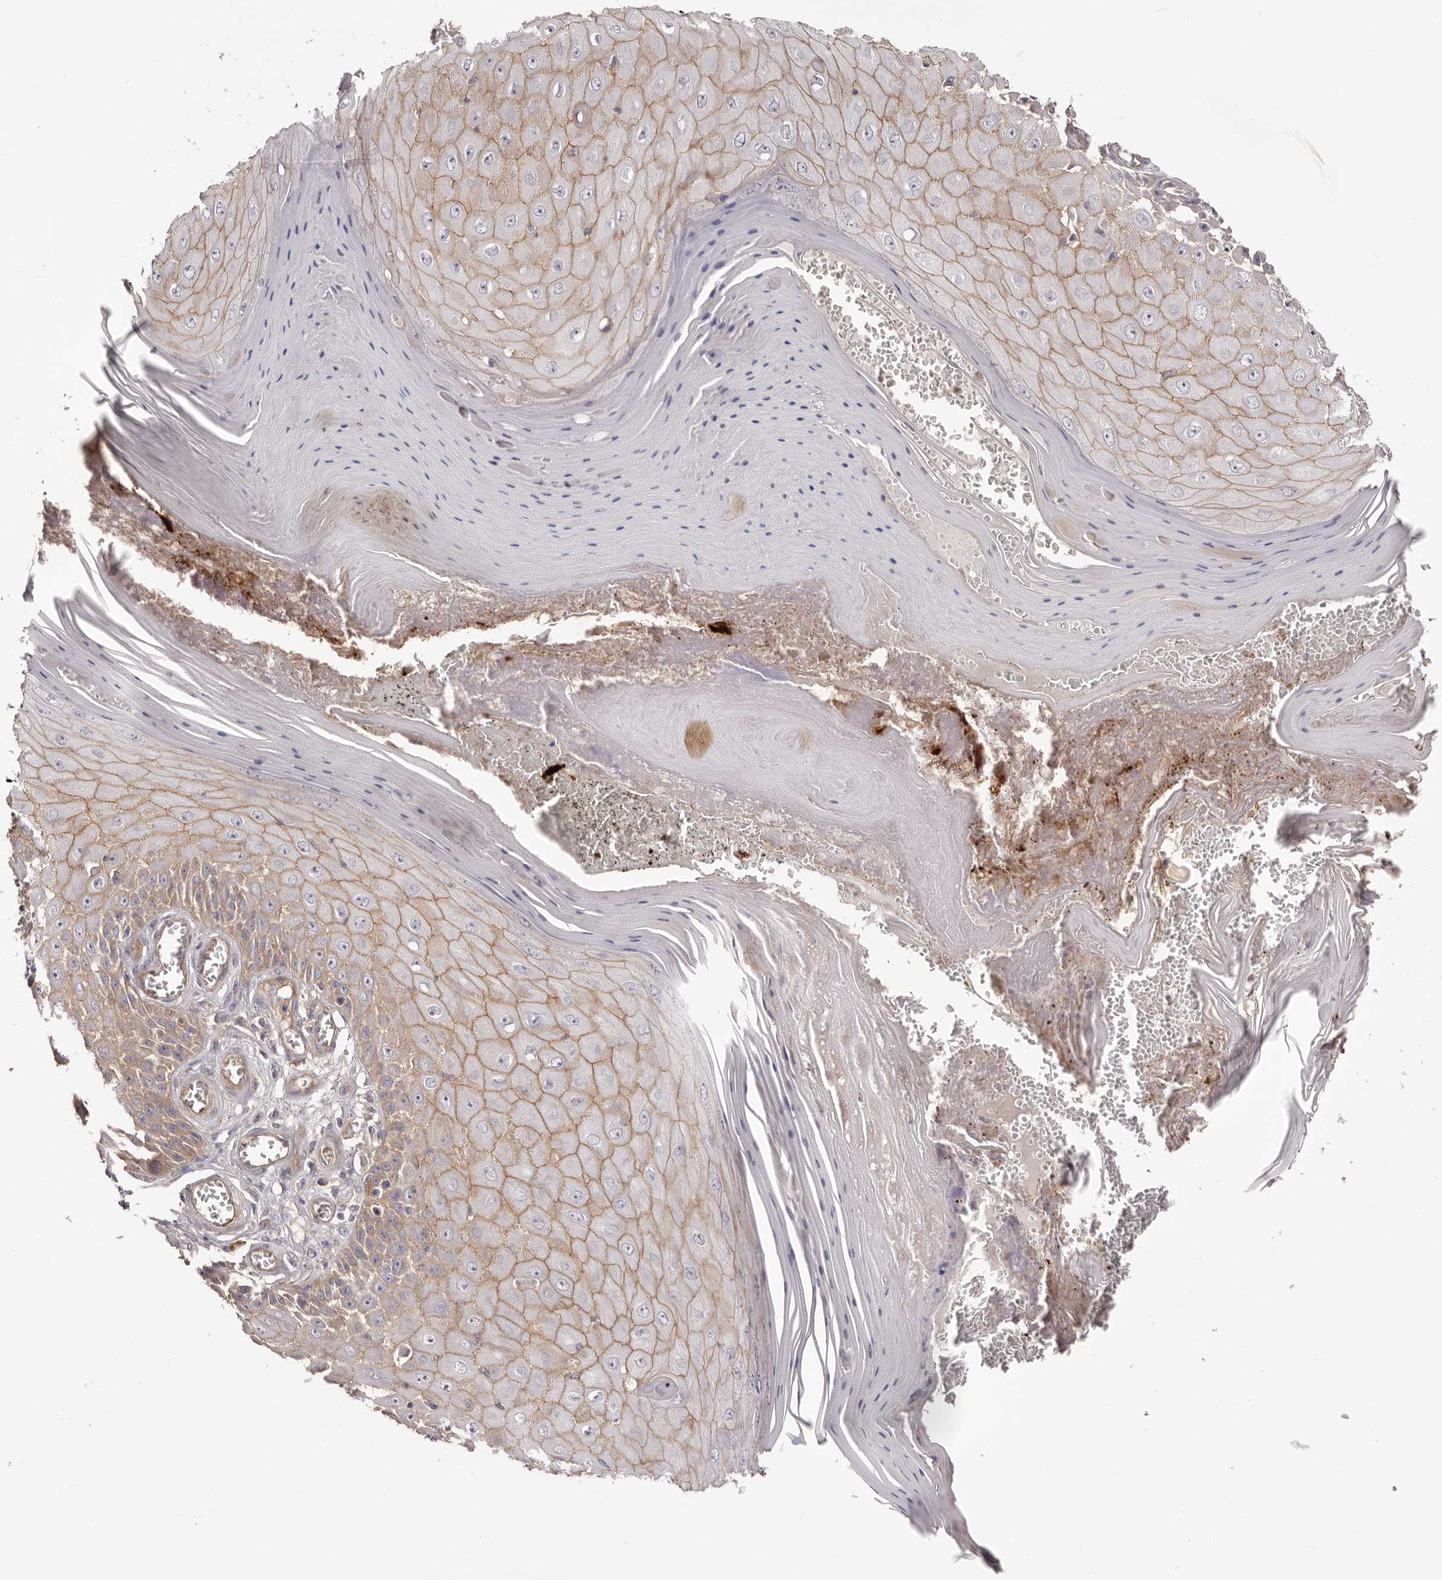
{"staining": {"intensity": "moderate", "quantity": ">75%", "location": "cytoplasmic/membranous"}, "tissue": "skin cancer", "cell_type": "Tumor cells", "image_type": "cancer", "snomed": [{"axis": "morphology", "description": "Squamous cell carcinoma, NOS"}, {"axis": "topography", "description": "Skin"}], "caption": "Squamous cell carcinoma (skin) was stained to show a protein in brown. There is medium levels of moderate cytoplasmic/membranous staining in approximately >75% of tumor cells.", "gene": "DMRT2", "patient": {"sex": "female", "age": 73}}